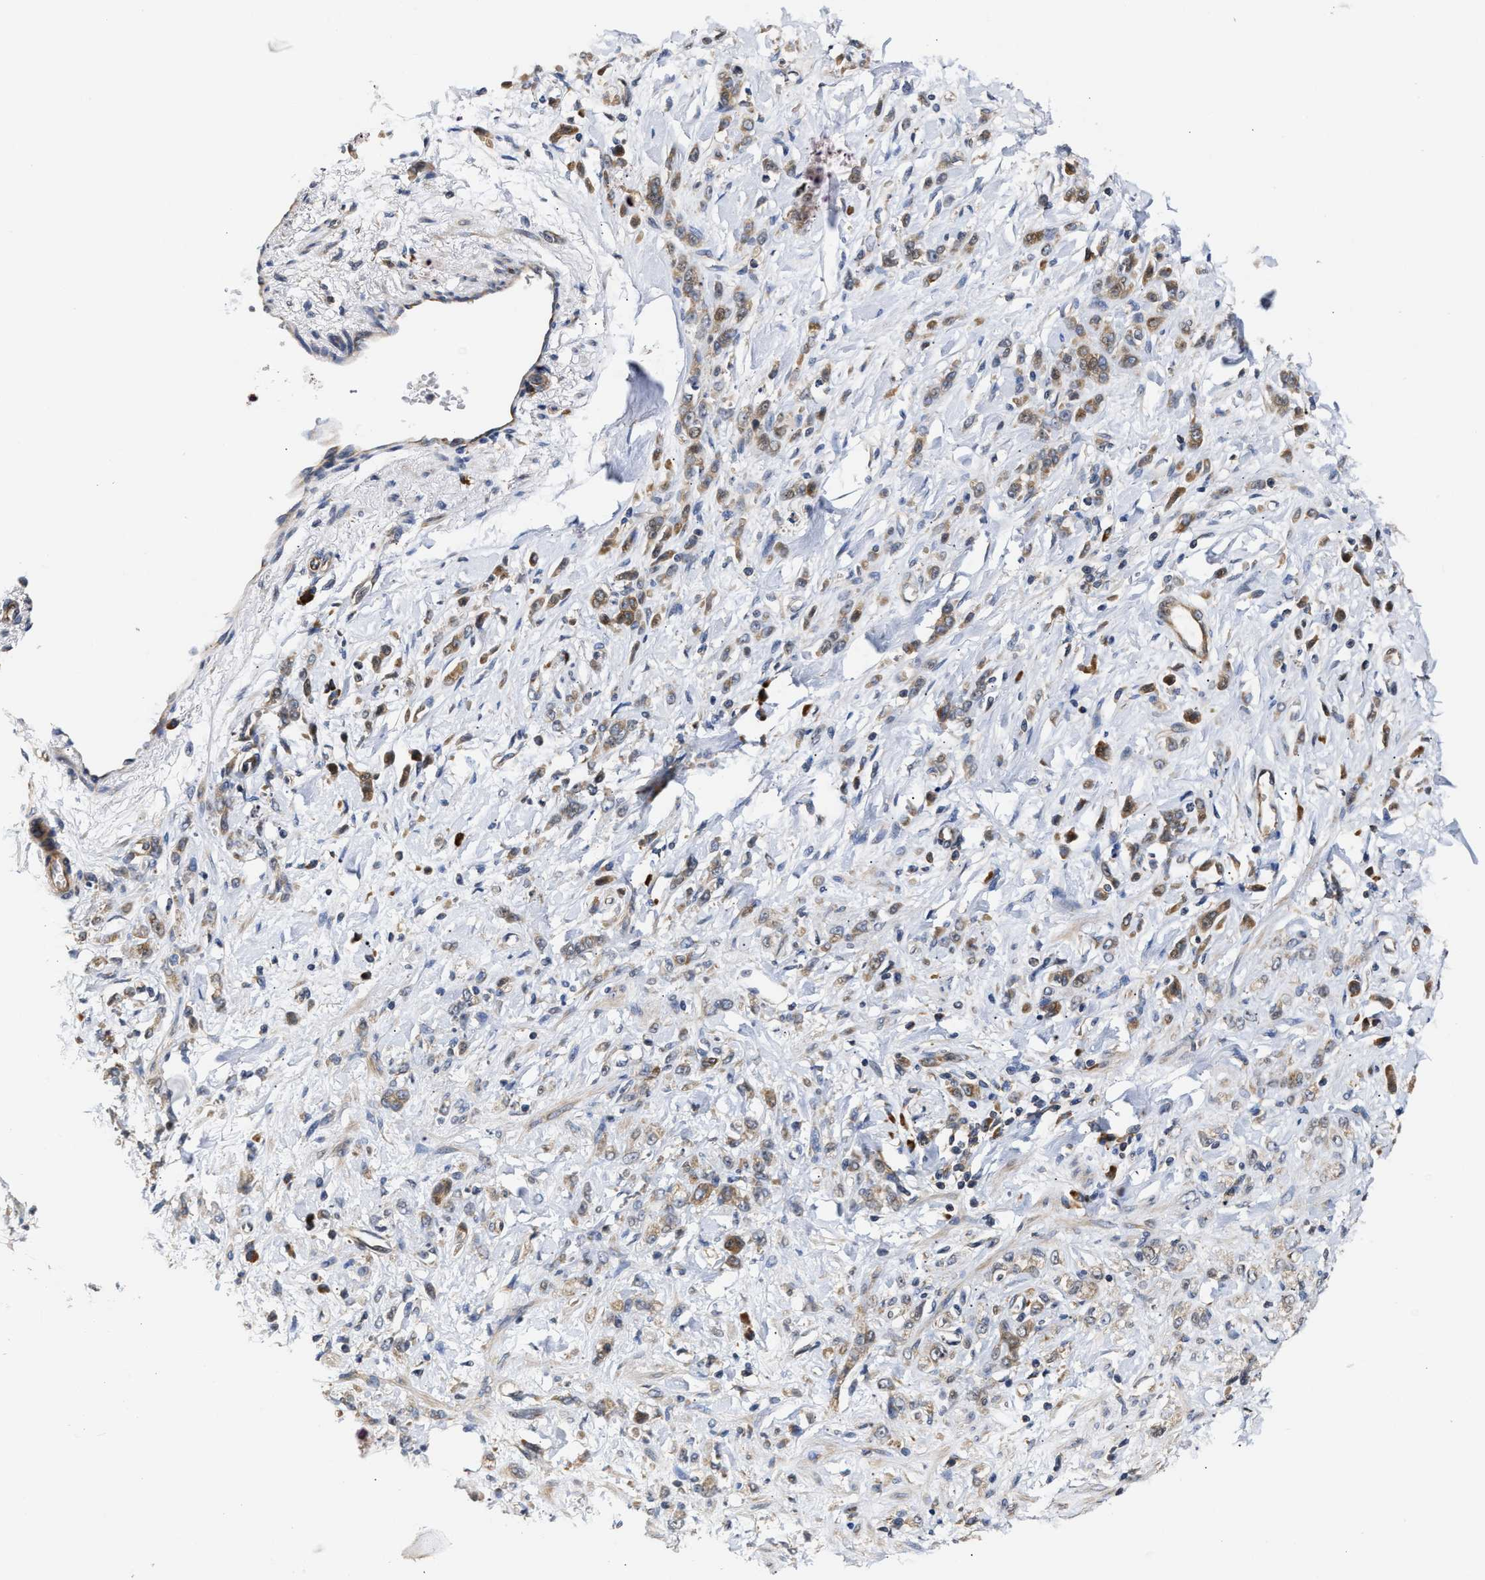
{"staining": {"intensity": "moderate", "quantity": "25%-75%", "location": "cytoplasmic/membranous"}, "tissue": "stomach cancer", "cell_type": "Tumor cells", "image_type": "cancer", "snomed": [{"axis": "morphology", "description": "Normal tissue, NOS"}, {"axis": "morphology", "description": "Adenocarcinoma, NOS"}, {"axis": "topography", "description": "Stomach"}], "caption": "Immunohistochemistry (IHC) image of neoplastic tissue: human stomach adenocarcinoma stained using IHC demonstrates medium levels of moderate protein expression localized specifically in the cytoplasmic/membranous of tumor cells, appearing as a cytoplasmic/membranous brown color.", "gene": "CLIP2", "patient": {"sex": "male", "age": 82}}